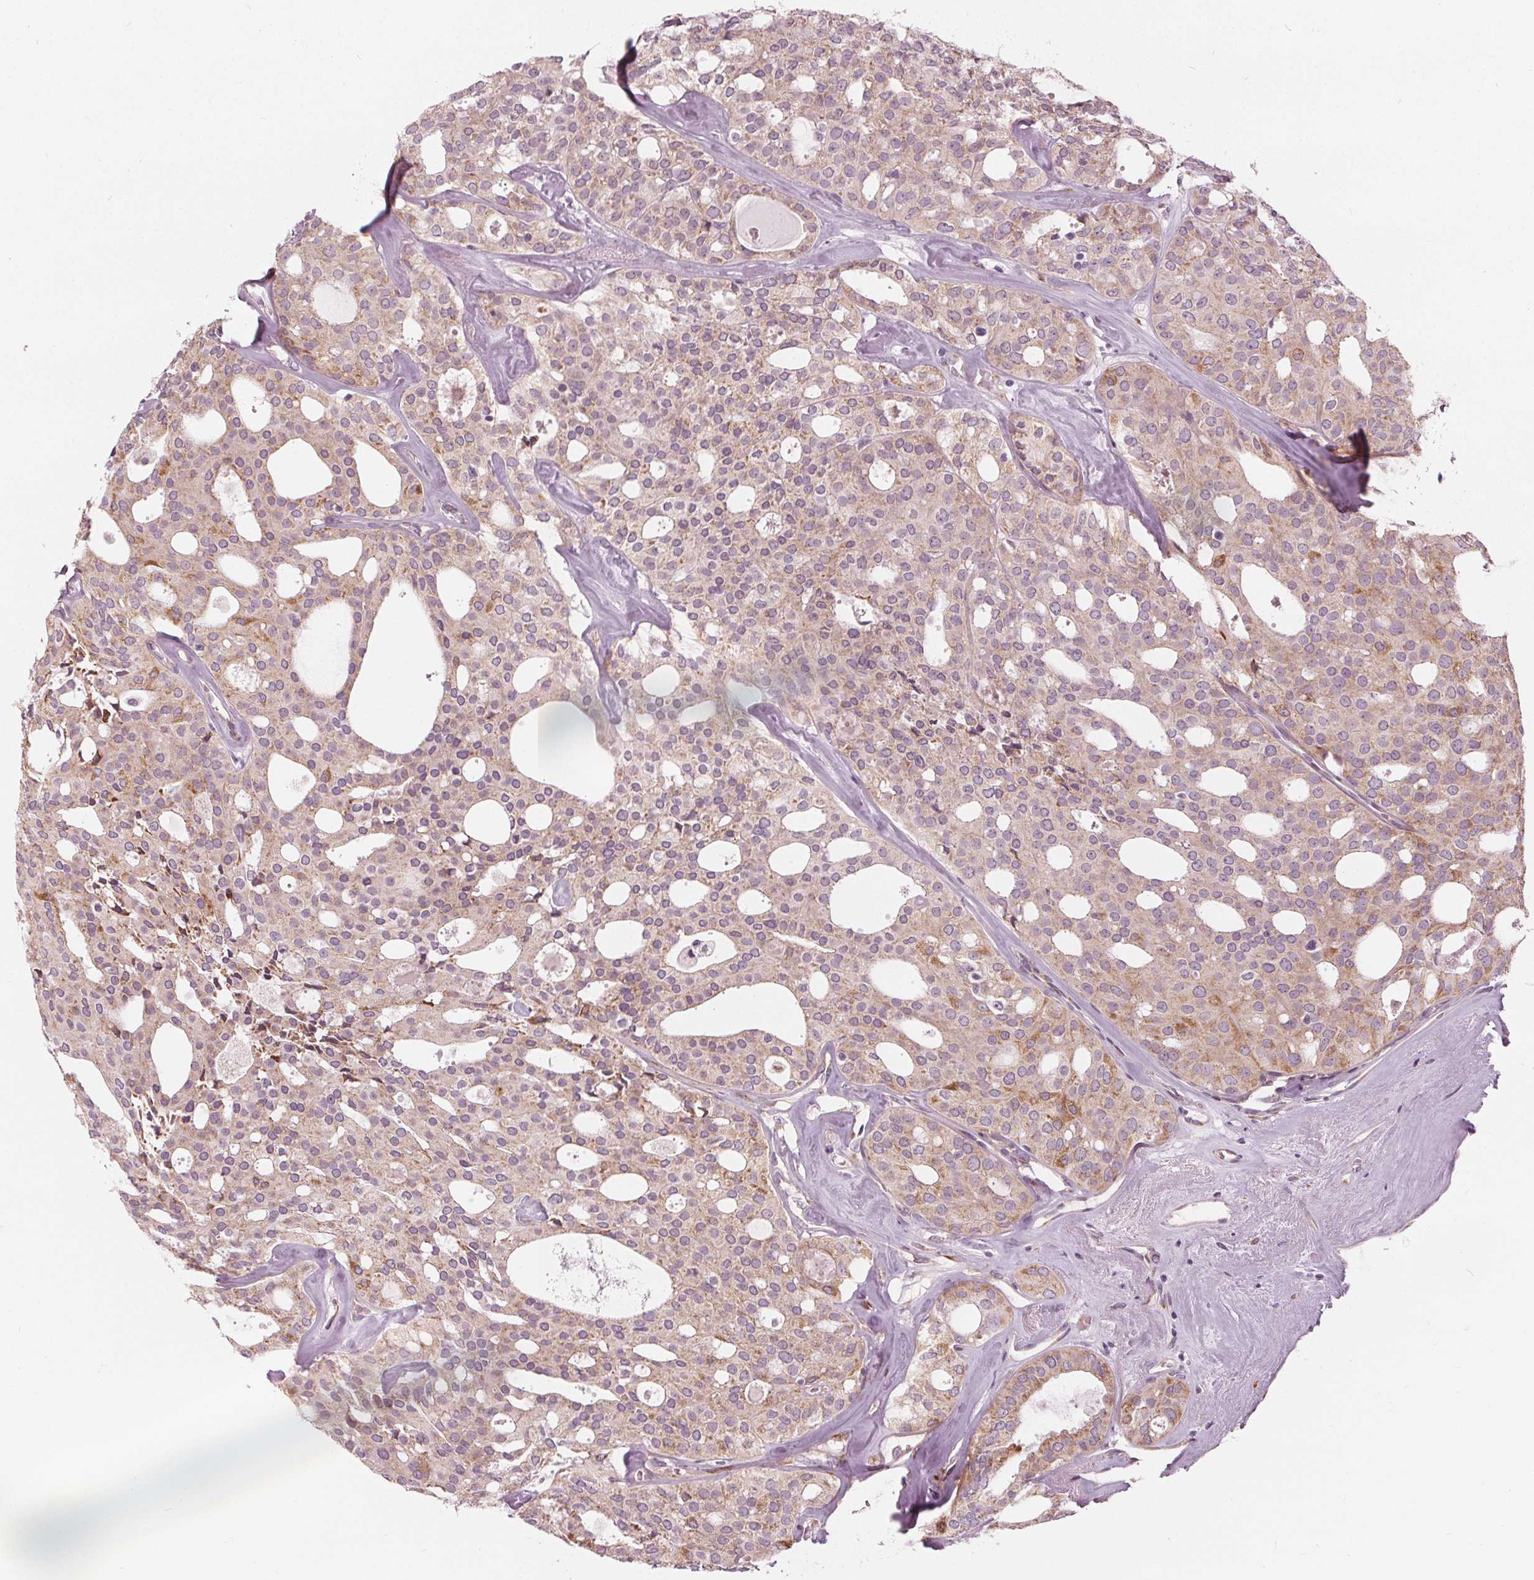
{"staining": {"intensity": "weak", "quantity": ">75%", "location": "cytoplasmic/membranous"}, "tissue": "thyroid cancer", "cell_type": "Tumor cells", "image_type": "cancer", "snomed": [{"axis": "morphology", "description": "Follicular adenoma carcinoma, NOS"}, {"axis": "topography", "description": "Thyroid gland"}], "caption": "Thyroid follicular adenoma carcinoma was stained to show a protein in brown. There is low levels of weak cytoplasmic/membranous expression in about >75% of tumor cells.", "gene": "BRSK1", "patient": {"sex": "male", "age": 75}}